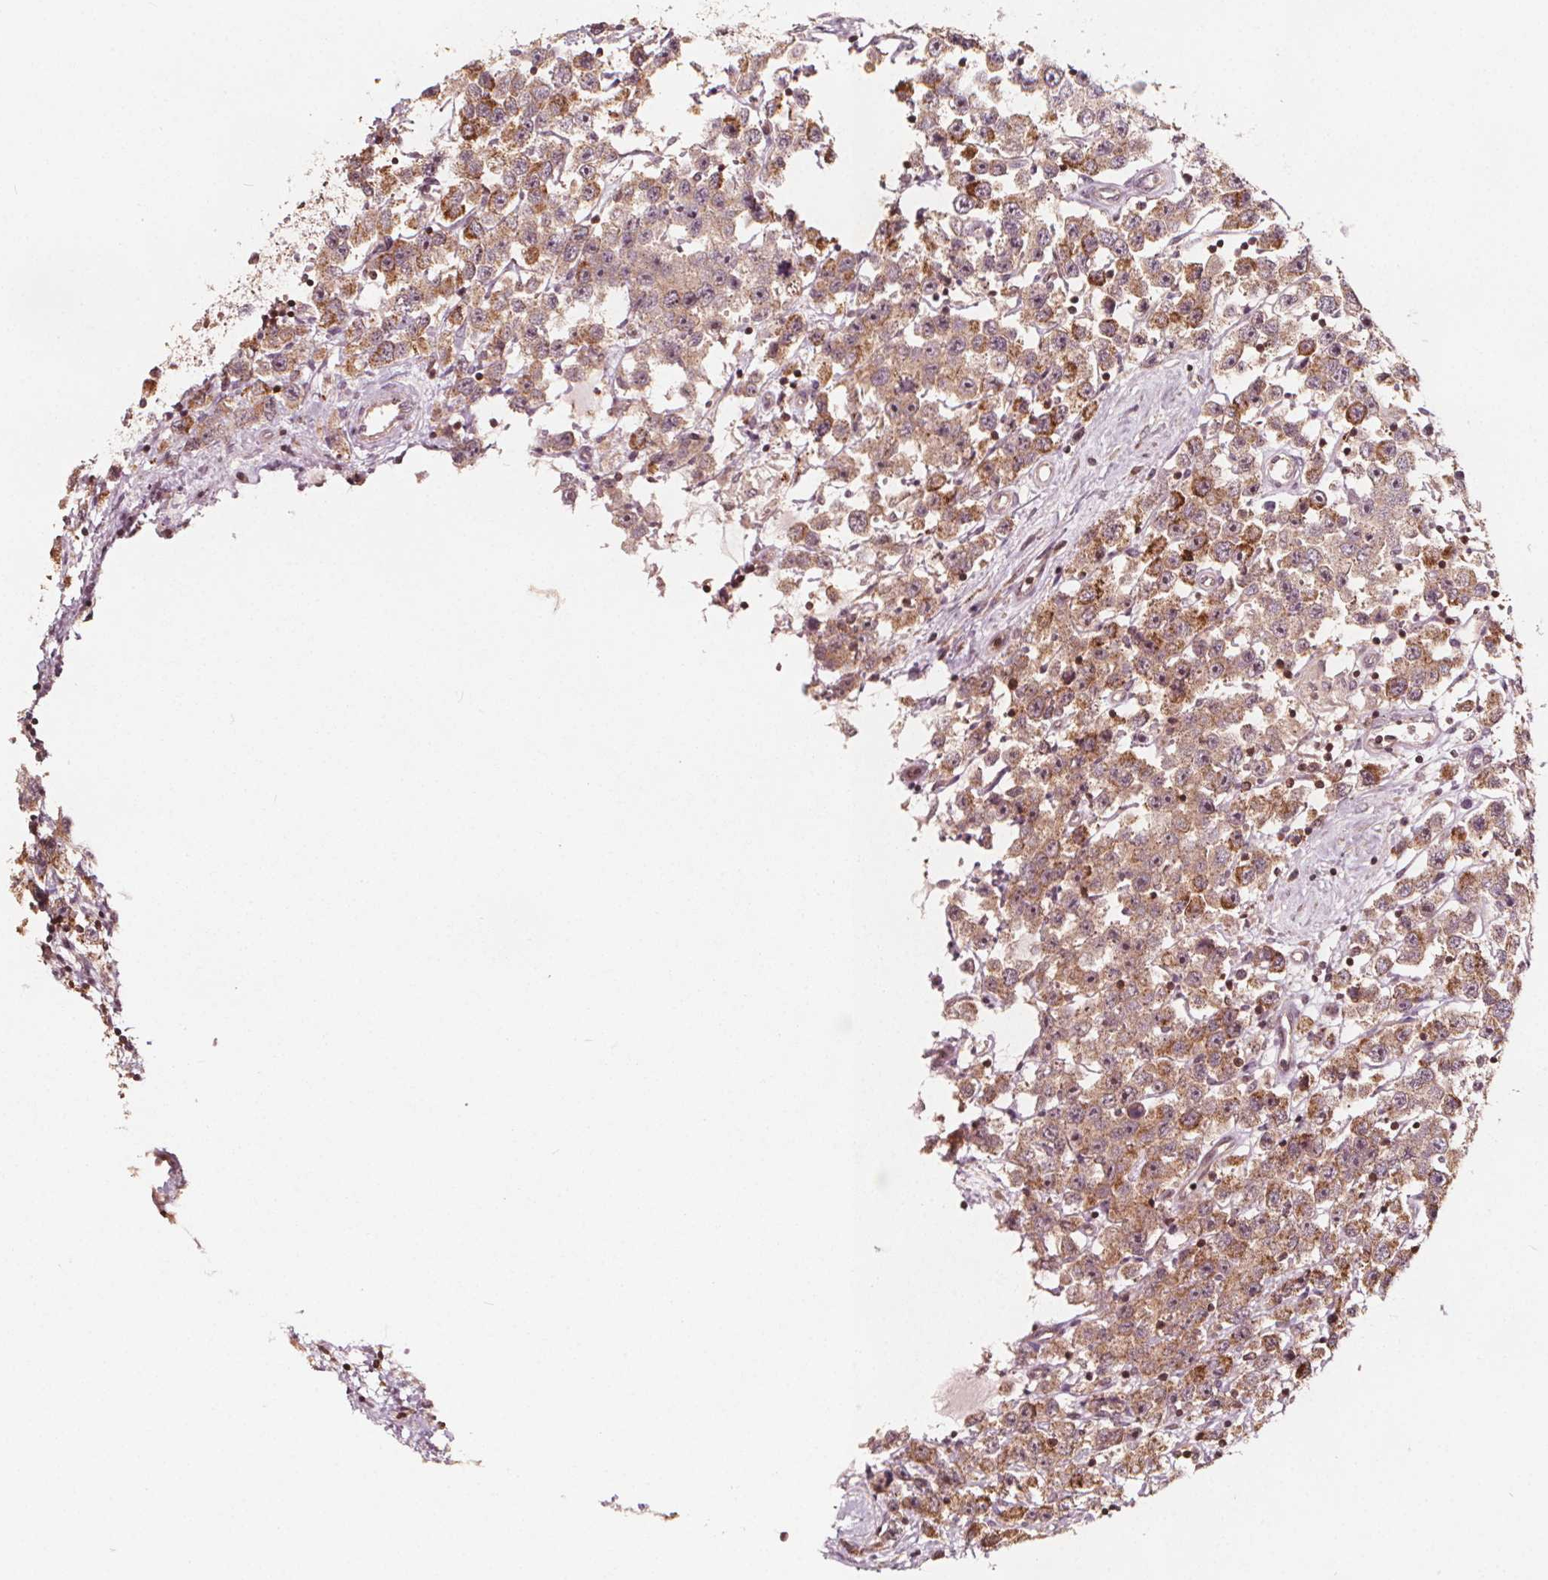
{"staining": {"intensity": "moderate", "quantity": ">75%", "location": "cytoplasmic/membranous"}, "tissue": "testis cancer", "cell_type": "Tumor cells", "image_type": "cancer", "snomed": [{"axis": "morphology", "description": "Seminoma, NOS"}, {"axis": "topography", "description": "Testis"}], "caption": "Protein positivity by IHC demonstrates moderate cytoplasmic/membranous staining in about >75% of tumor cells in testis seminoma. The protein is shown in brown color, while the nuclei are stained blue.", "gene": "AIP", "patient": {"sex": "male", "age": 45}}